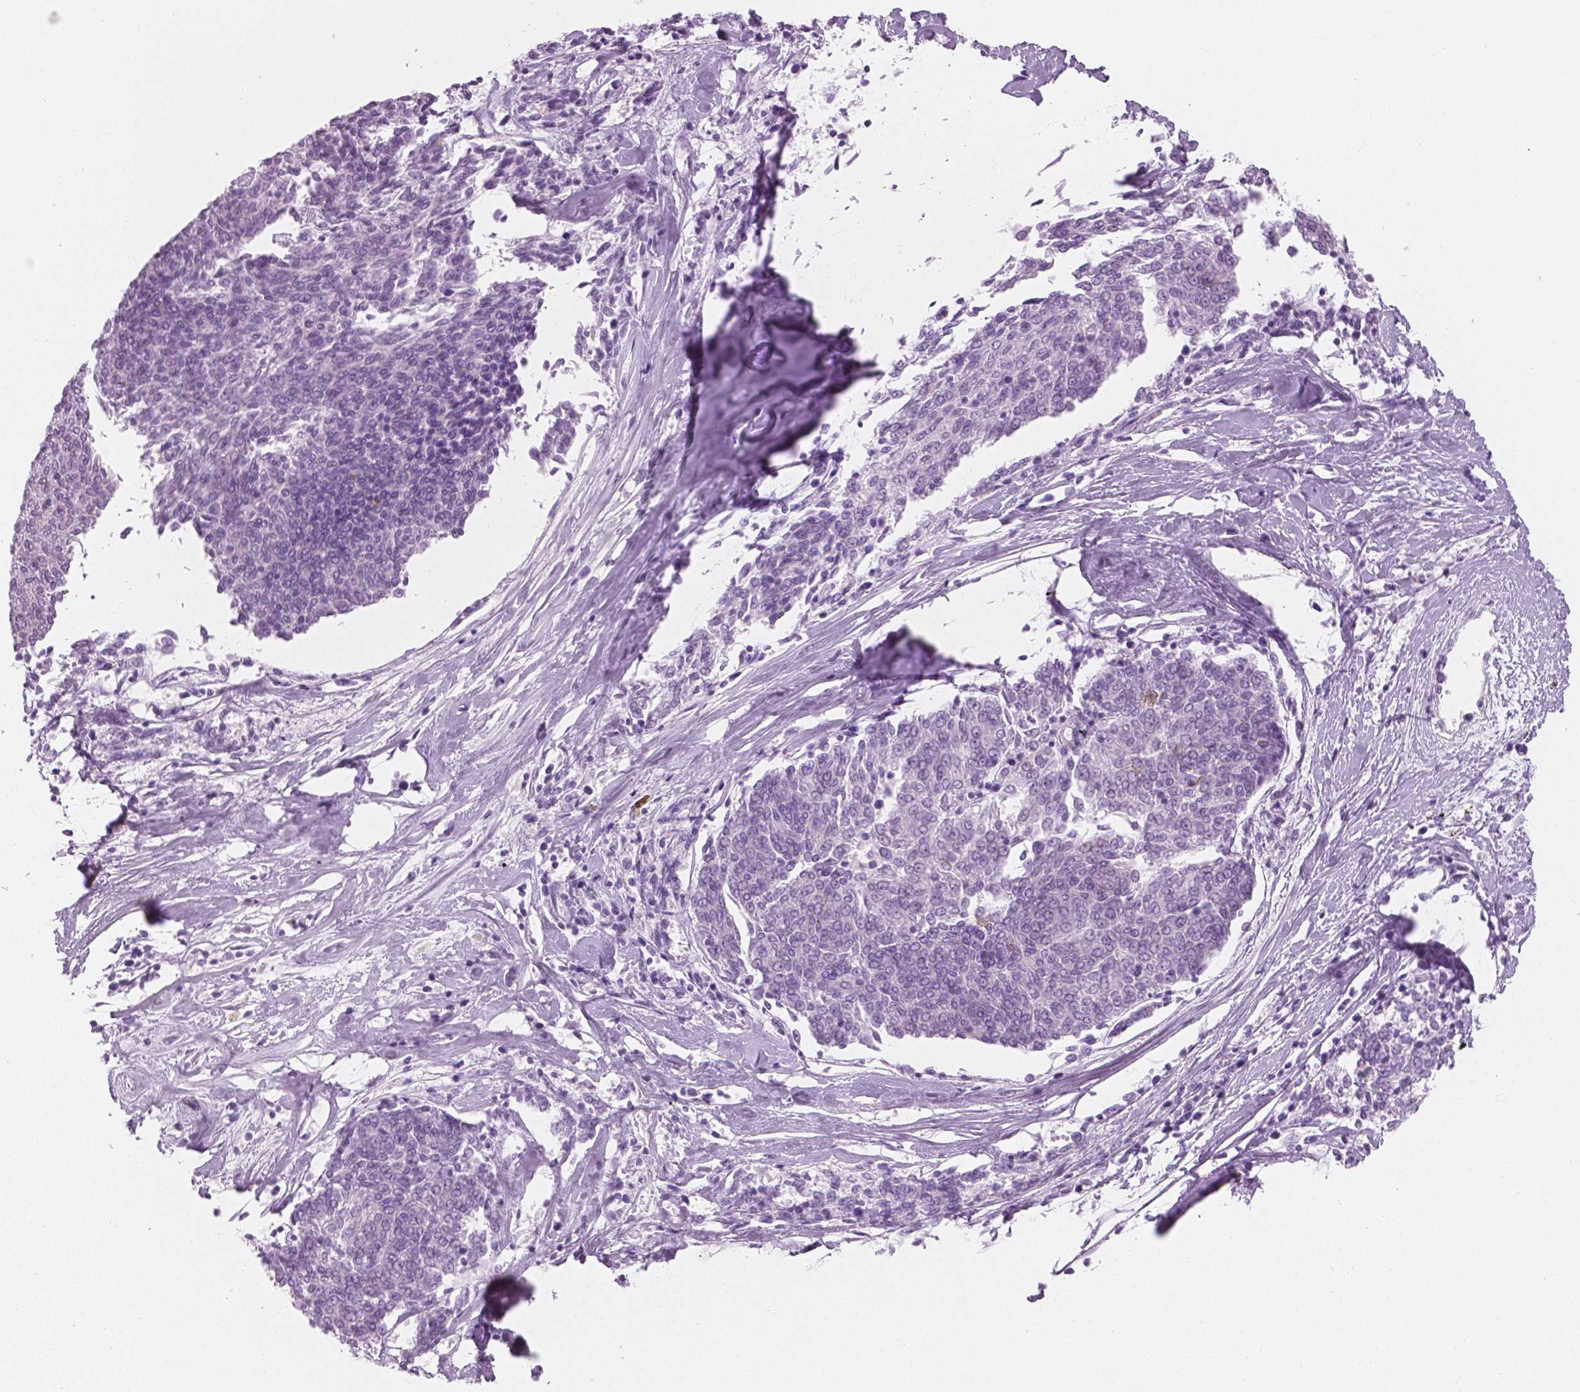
{"staining": {"intensity": "negative", "quantity": "none", "location": "none"}, "tissue": "melanoma", "cell_type": "Tumor cells", "image_type": "cancer", "snomed": [{"axis": "morphology", "description": "Malignant melanoma, NOS"}, {"axis": "topography", "description": "Skin"}], "caption": "This photomicrograph is of melanoma stained with immunohistochemistry (IHC) to label a protein in brown with the nuclei are counter-stained blue. There is no positivity in tumor cells.", "gene": "PLIN4", "patient": {"sex": "female", "age": 72}}